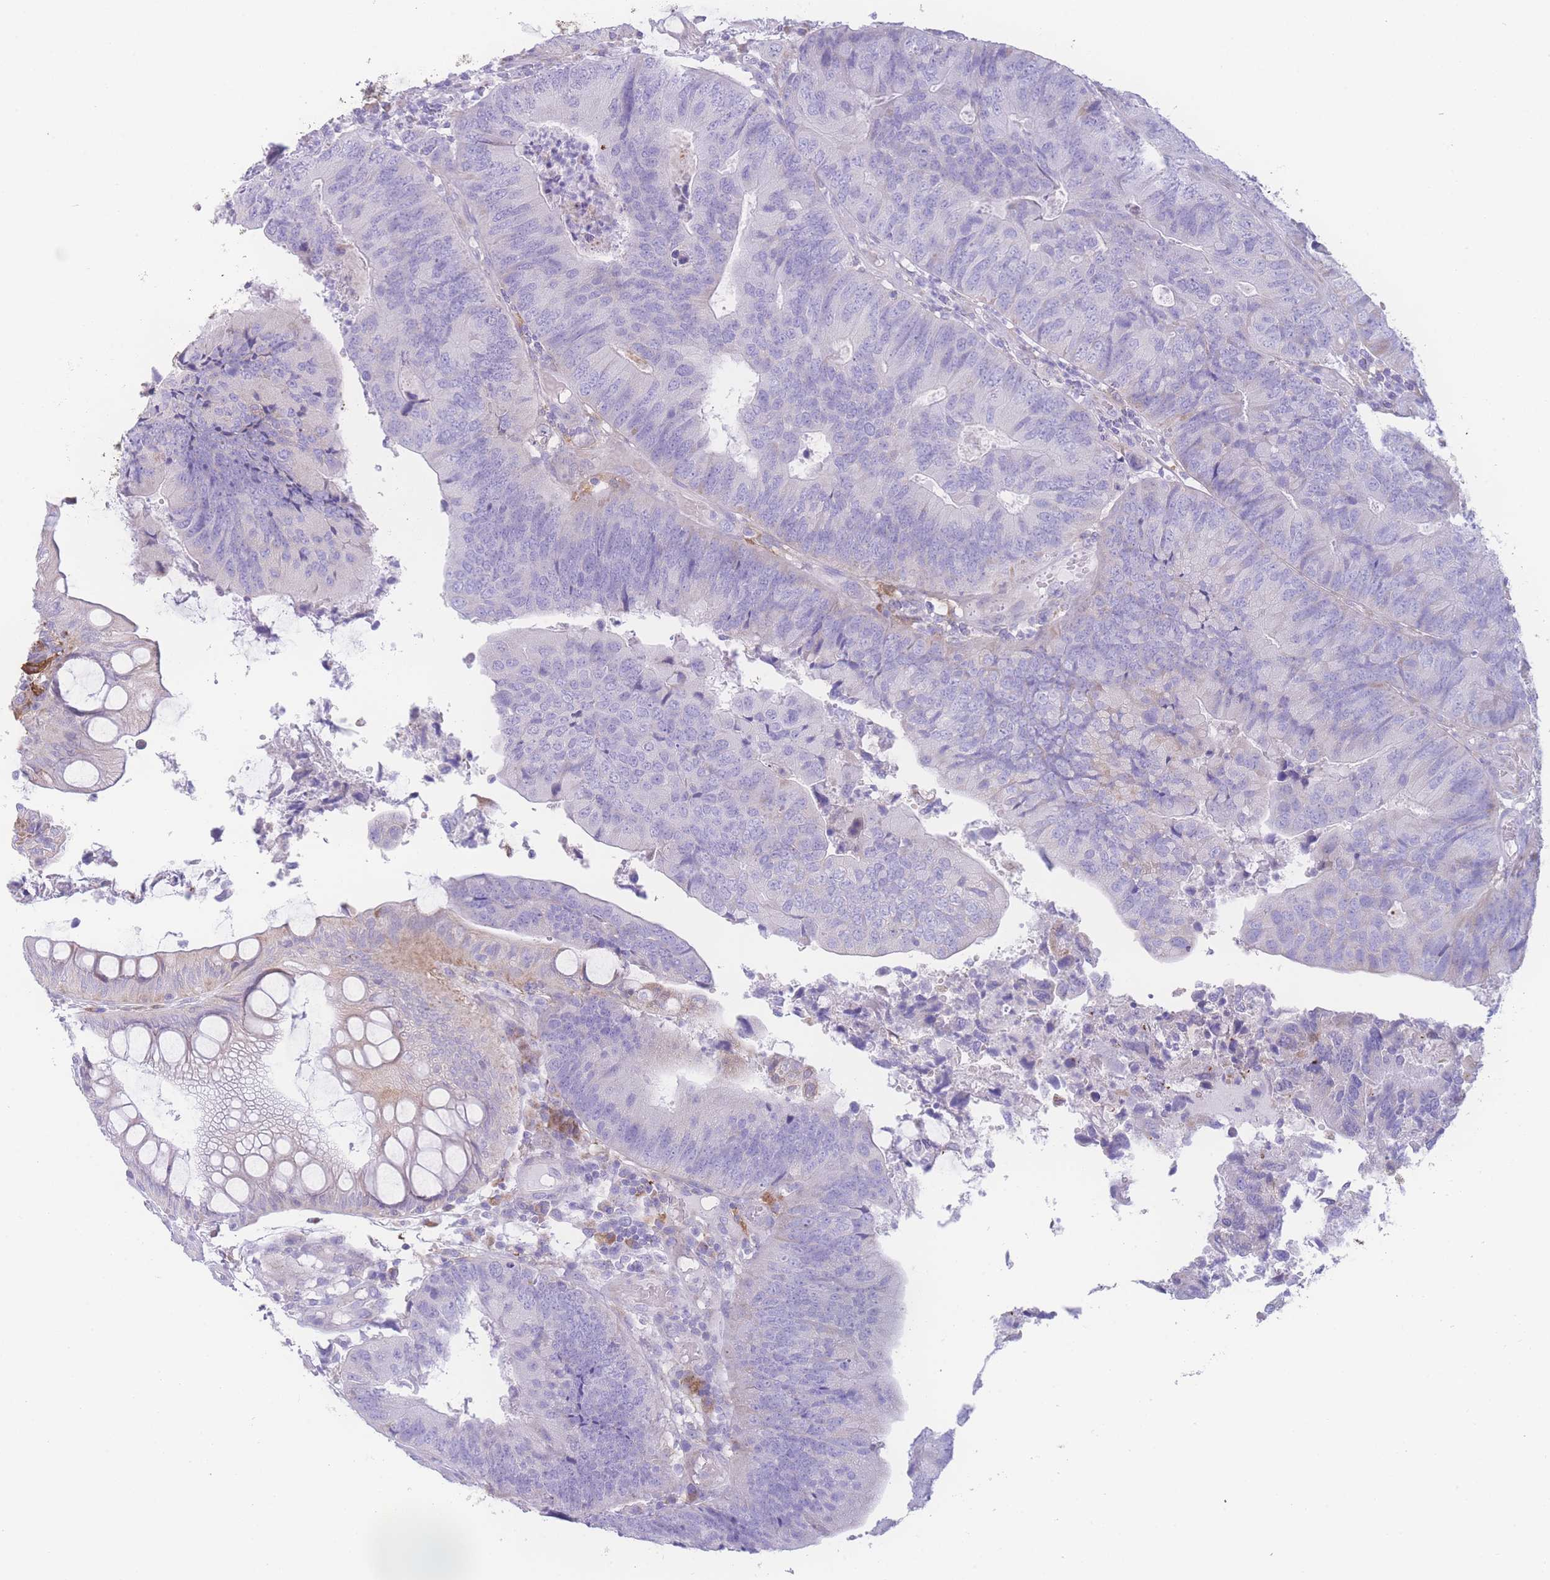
{"staining": {"intensity": "negative", "quantity": "none", "location": "none"}, "tissue": "colorectal cancer", "cell_type": "Tumor cells", "image_type": "cancer", "snomed": [{"axis": "morphology", "description": "Adenocarcinoma, NOS"}, {"axis": "topography", "description": "Colon"}], "caption": "Colorectal cancer stained for a protein using IHC displays no positivity tumor cells.", "gene": "NBEAL1", "patient": {"sex": "female", "age": 67}}